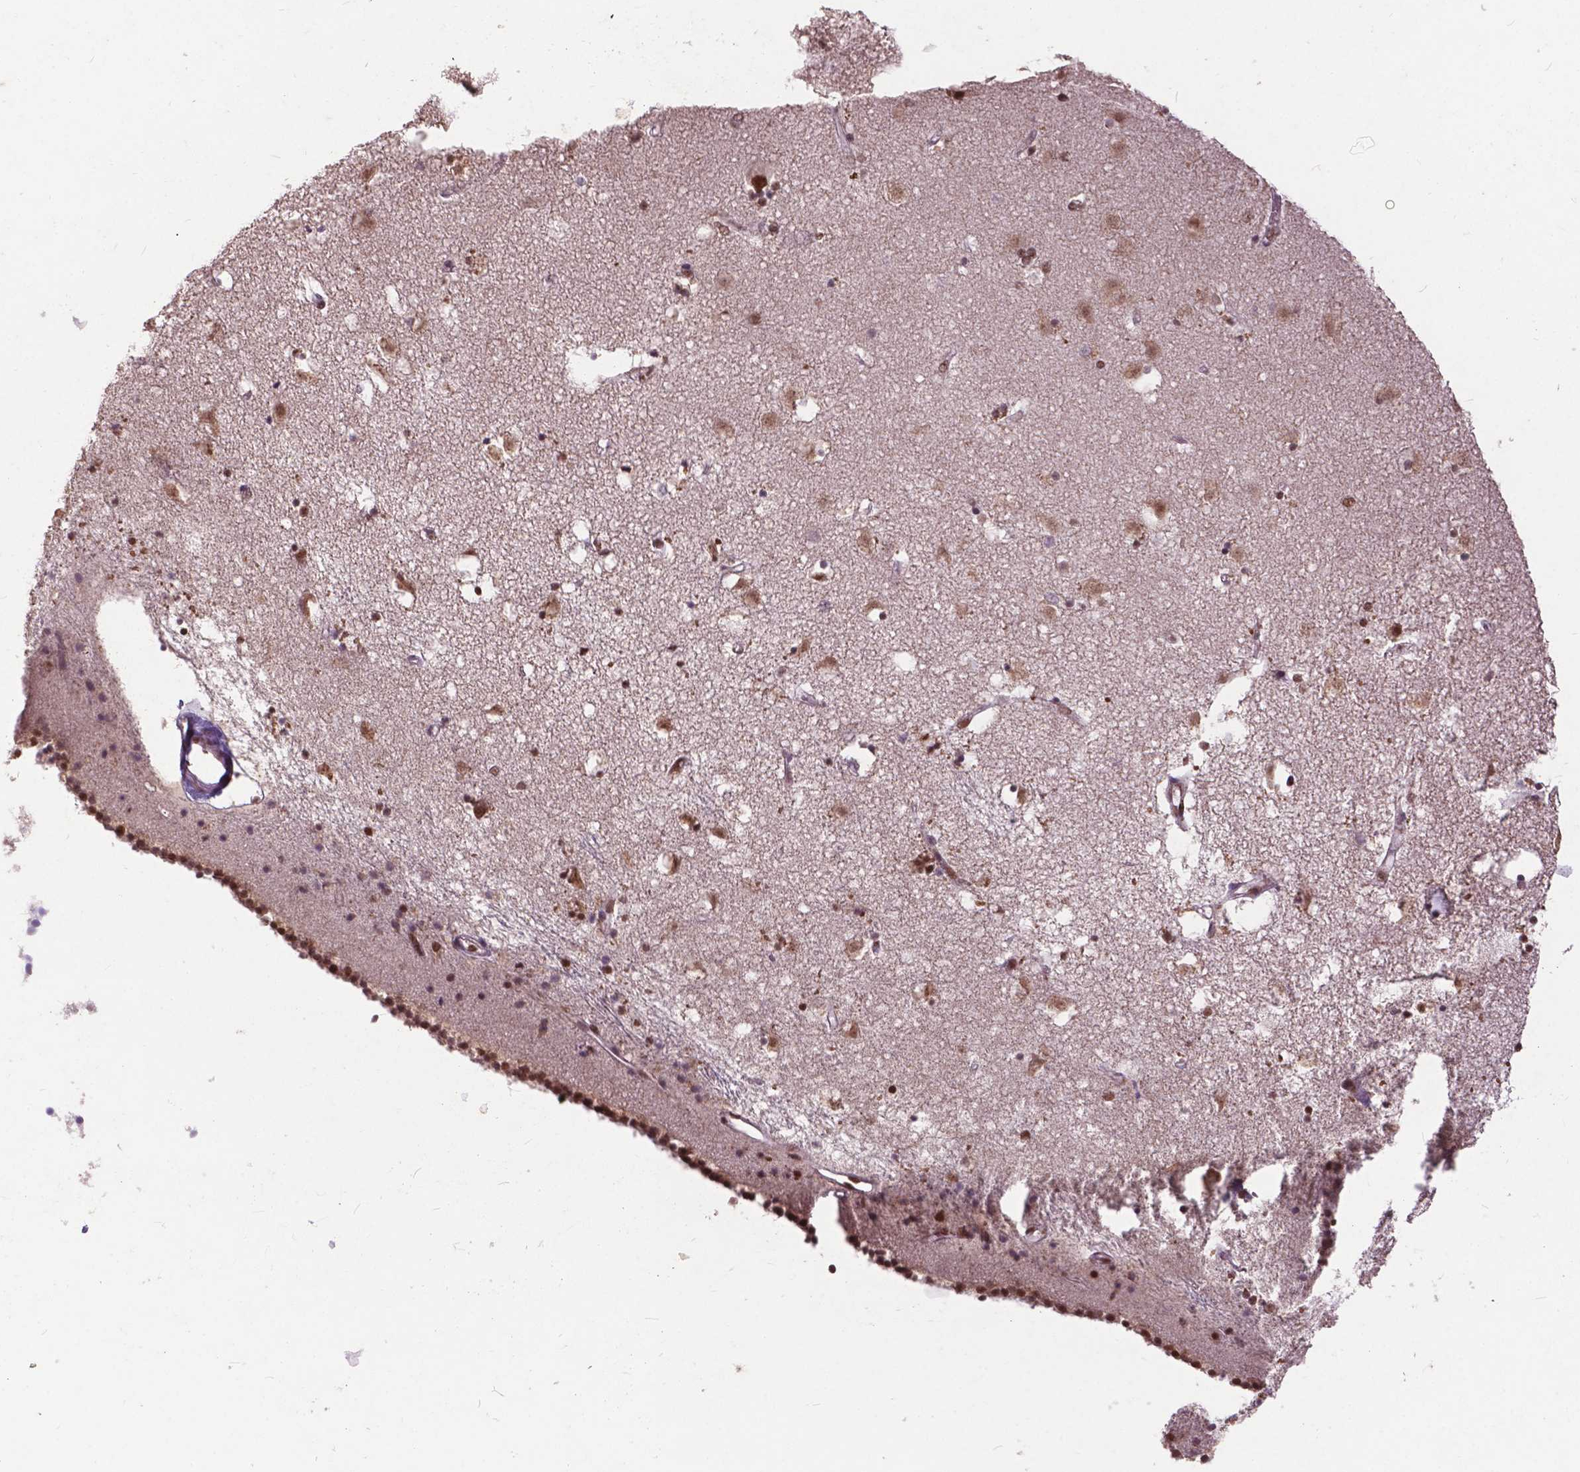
{"staining": {"intensity": "moderate", "quantity": "<25%", "location": "nuclear"}, "tissue": "caudate", "cell_type": "Glial cells", "image_type": "normal", "snomed": [{"axis": "morphology", "description": "Normal tissue, NOS"}, {"axis": "topography", "description": "Lateral ventricle wall"}], "caption": "An immunohistochemistry (IHC) image of unremarkable tissue is shown. Protein staining in brown shows moderate nuclear positivity in caudate within glial cells. (DAB IHC with brightfield microscopy, high magnification).", "gene": "MSH2", "patient": {"sex": "female", "age": 71}}